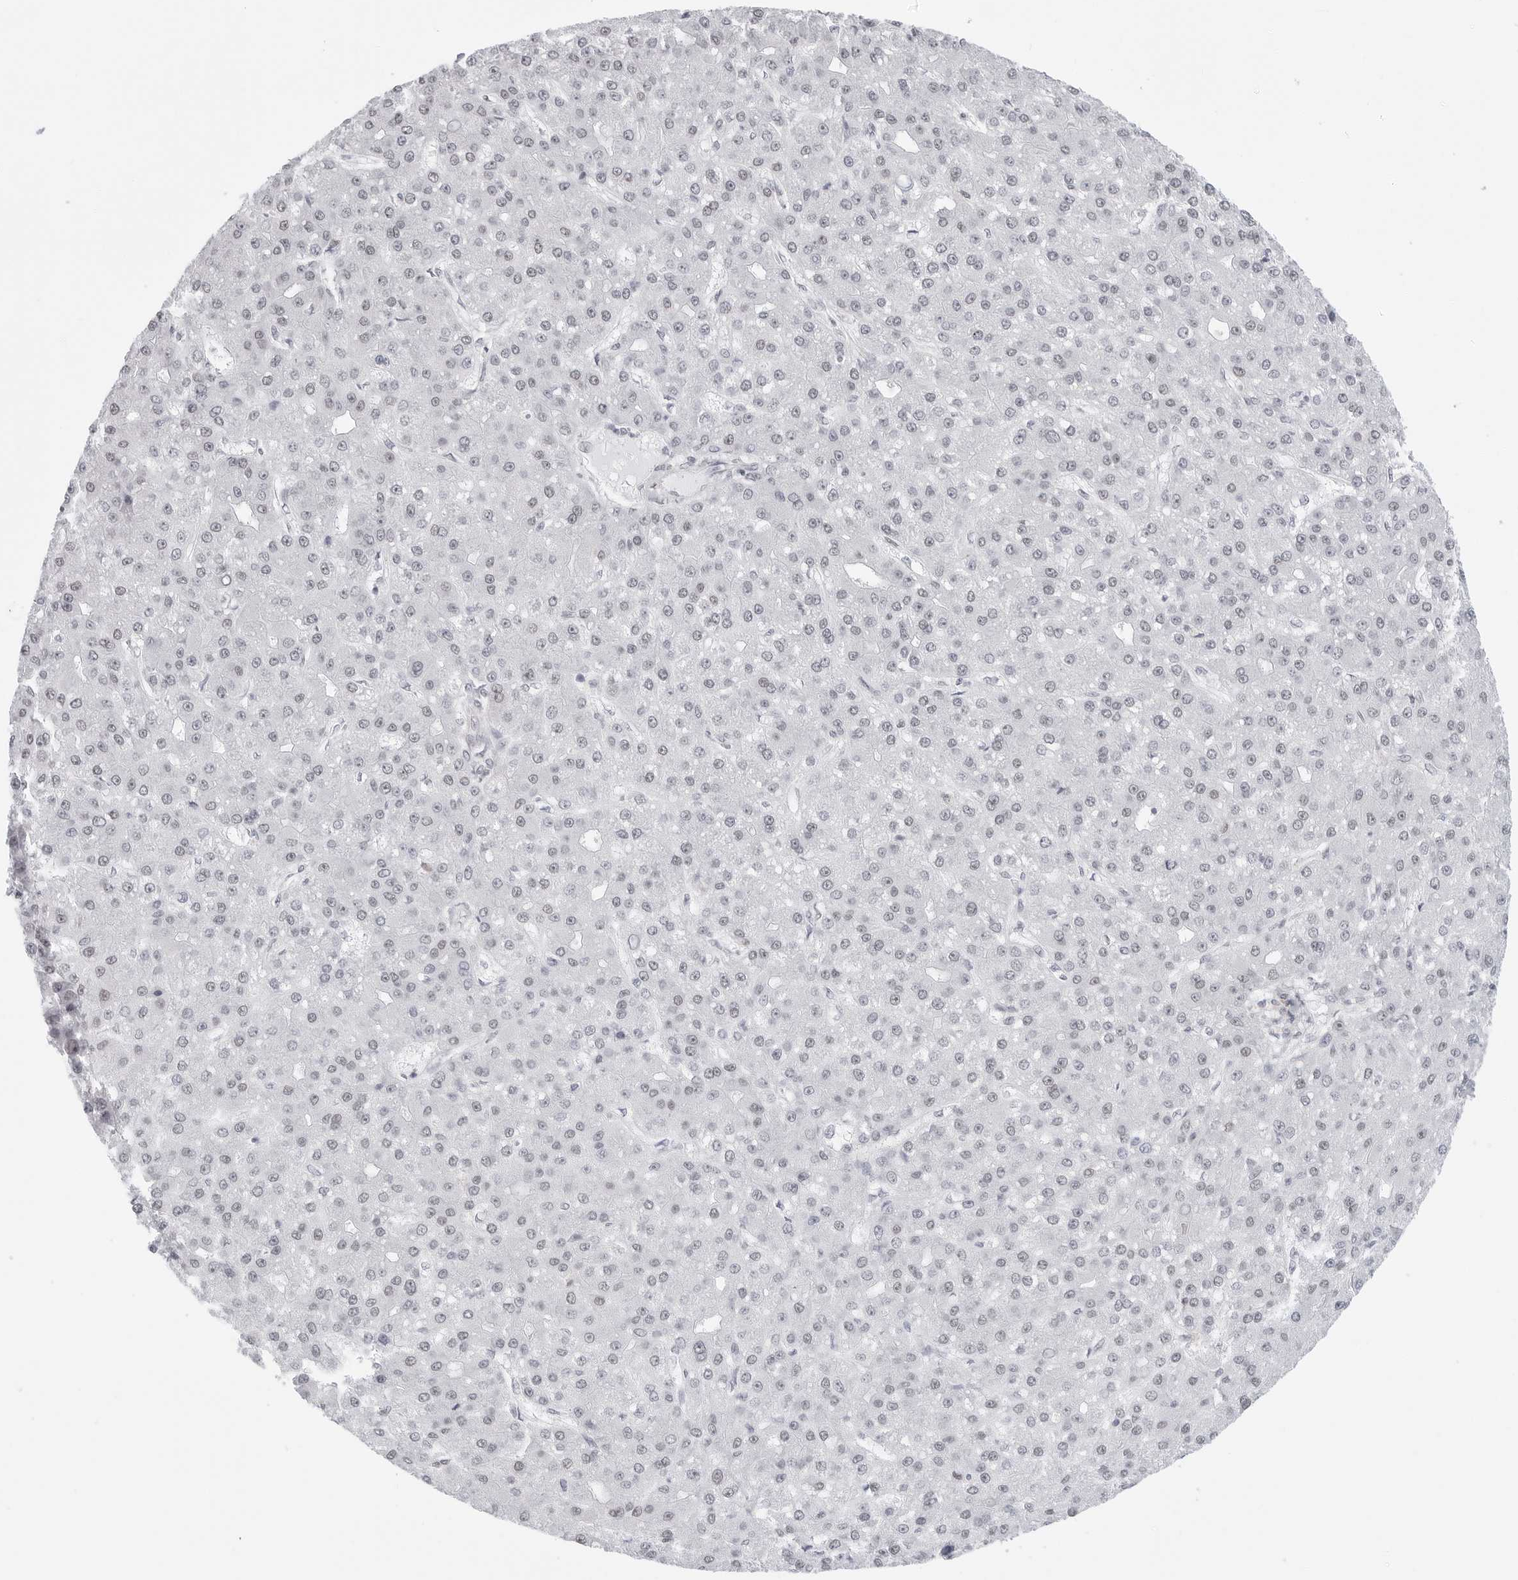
{"staining": {"intensity": "weak", "quantity": "25%-75%", "location": "nuclear"}, "tissue": "liver cancer", "cell_type": "Tumor cells", "image_type": "cancer", "snomed": [{"axis": "morphology", "description": "Carcinoma, Hepatocellular, NOS"}, {"axis": "topography", "description": "Liver"}], "caption": "The histopathology image shows a brown stain indicating the presence of a protein in the nuclear of tumor cells in liver cancer (hepatocellular carcinoma).", "gene": "C1orf162", "patient": {"sex": "male", "age": 67}}